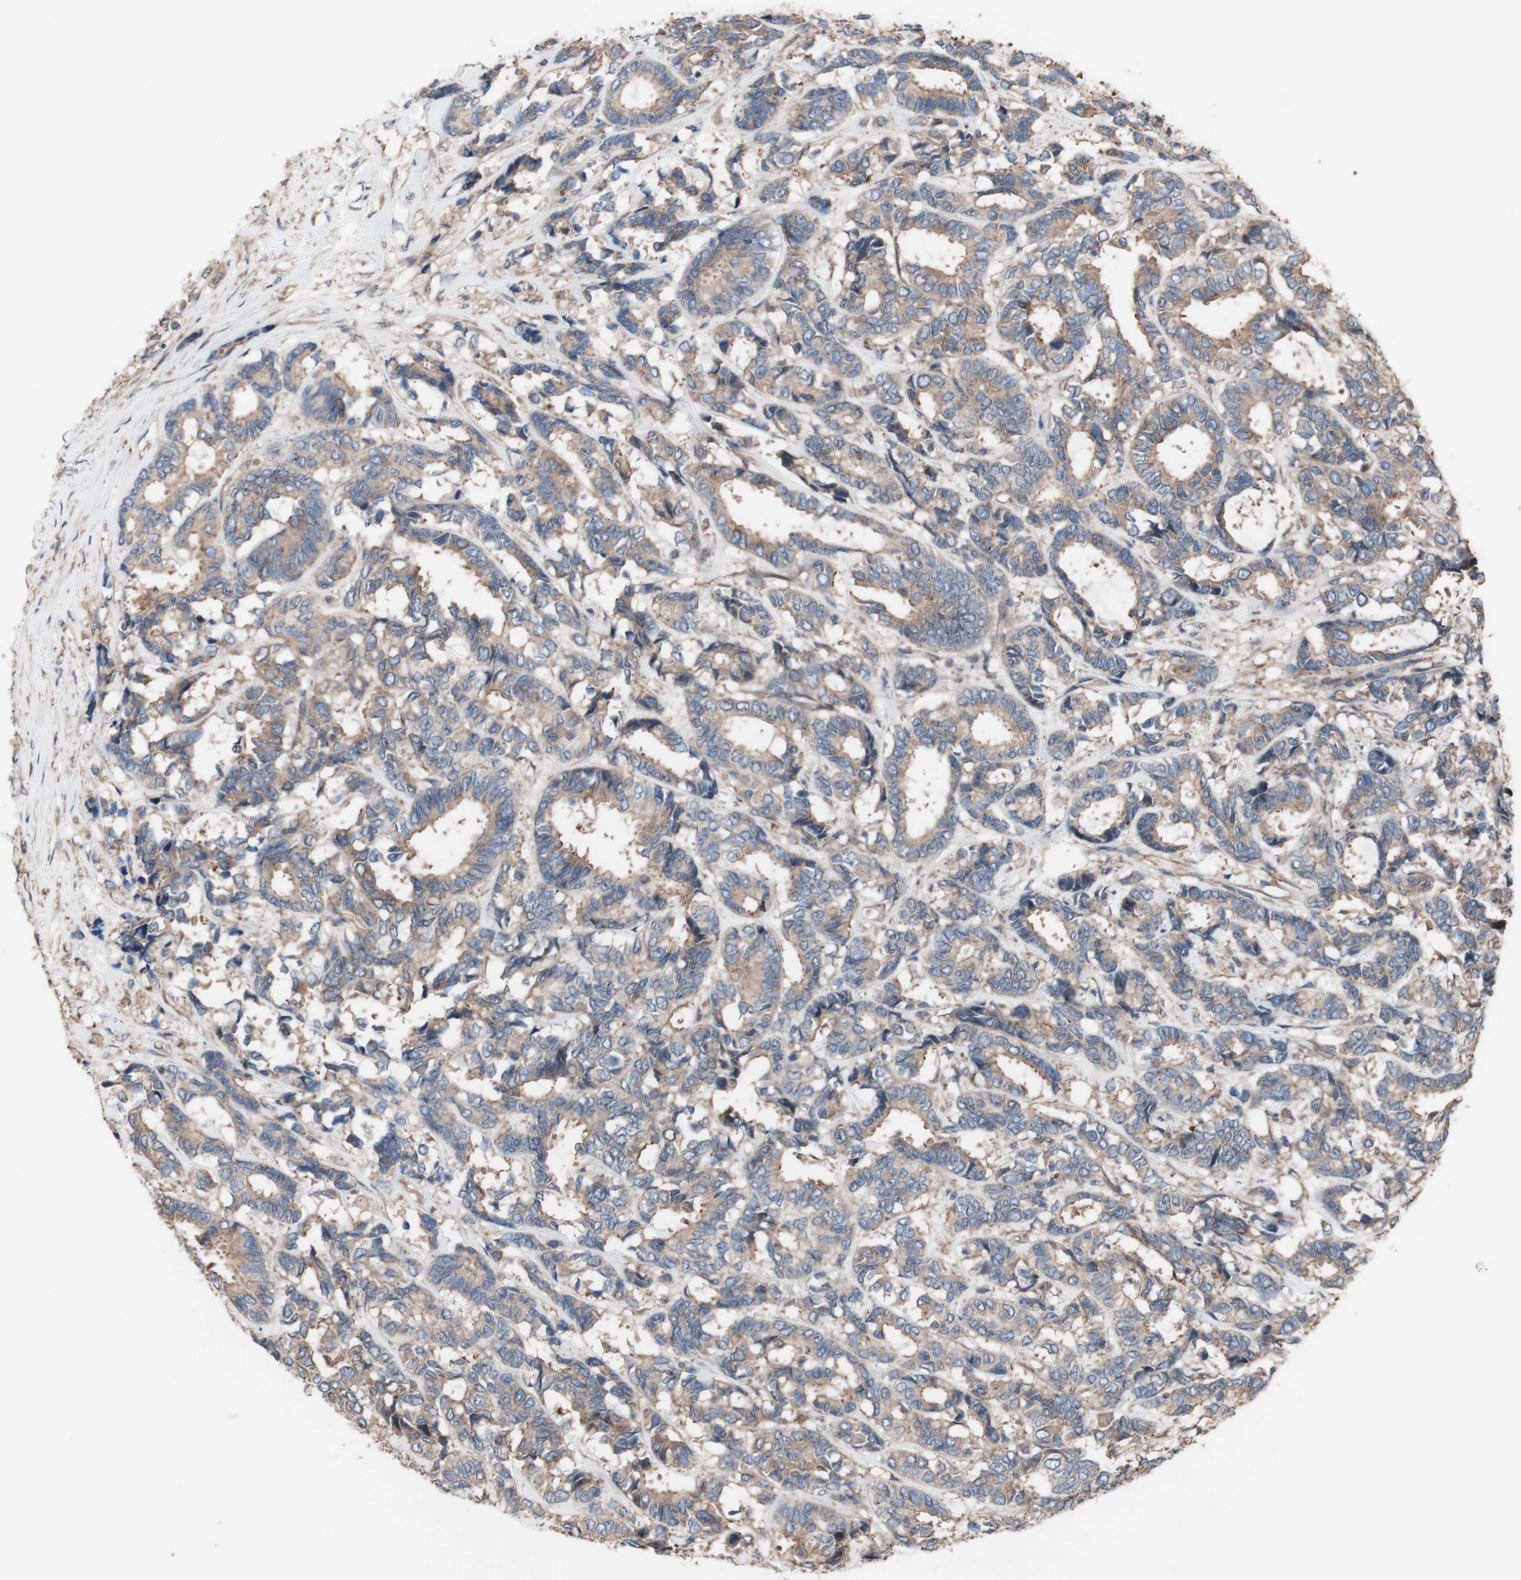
{"staining": {"intensity": "weak", "quantity": ">75%", "location": "cytoplasmic/membranous"}, "tissue": "breast cancer", "cell_type": "Tumor cells", "image_type": "cancer", "snomed": [{"axis": "morphology", "description": "Duct carcinoma"}, {"axis": "topography", "description": "Breast"}], "caption": "Protein staining of intraductal carcinoma (breast) tissue displays weak cytoplasmic/membranous expression in approximately >75% of tumor cells. The staining is performed using DAB brown chromogen to label protein expression. The nuclei are counter-stained blue using hematoxylin.", "gene": "COPB1", "patient": {"sex": "female", "age": 87}}